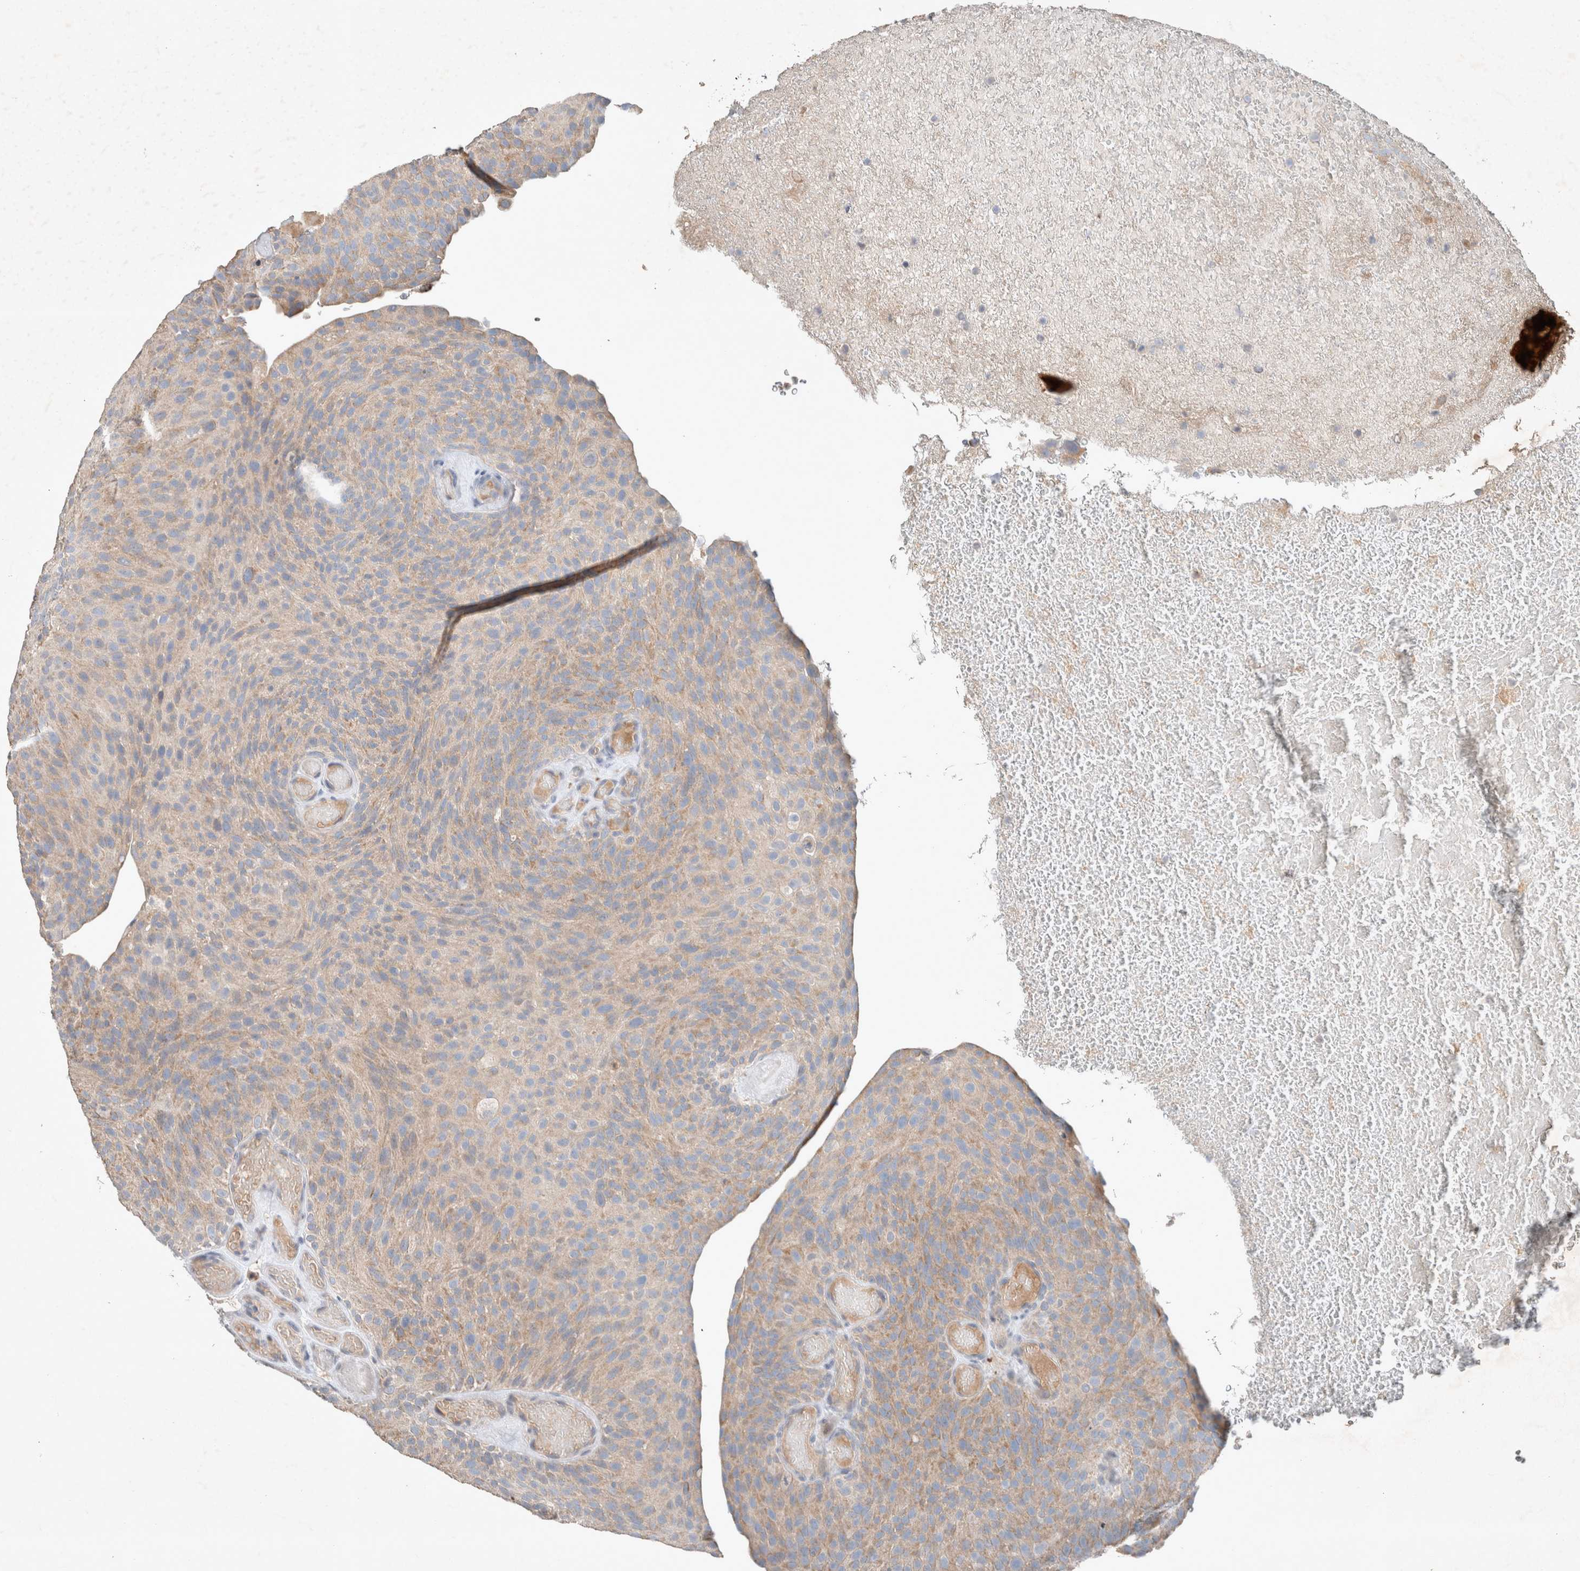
{"staining": {"intensity": "weak", "quantity": "25%-75%", "location": "cytoplasmic/membranous"}, "tissue": "urothelial cancer", "cell_type": "Tumor cells", "image_type": "cancer", "snomed": [{"axis": "morphology", "description": "Urothelial carcinoma, Low grade"}, {"axis": "topography", "description": "Urinary bladder"}], "caption": "Urothelial cancer was stained to show a protein in brown. There is low levels of weak cytoplasmic/membranous expression in about 25%-75% of tumor cells. (IHC, brightfield microscopy, high magnification).", "gene": "UGCG", "patient": {"sex": "male", "age": 78}}